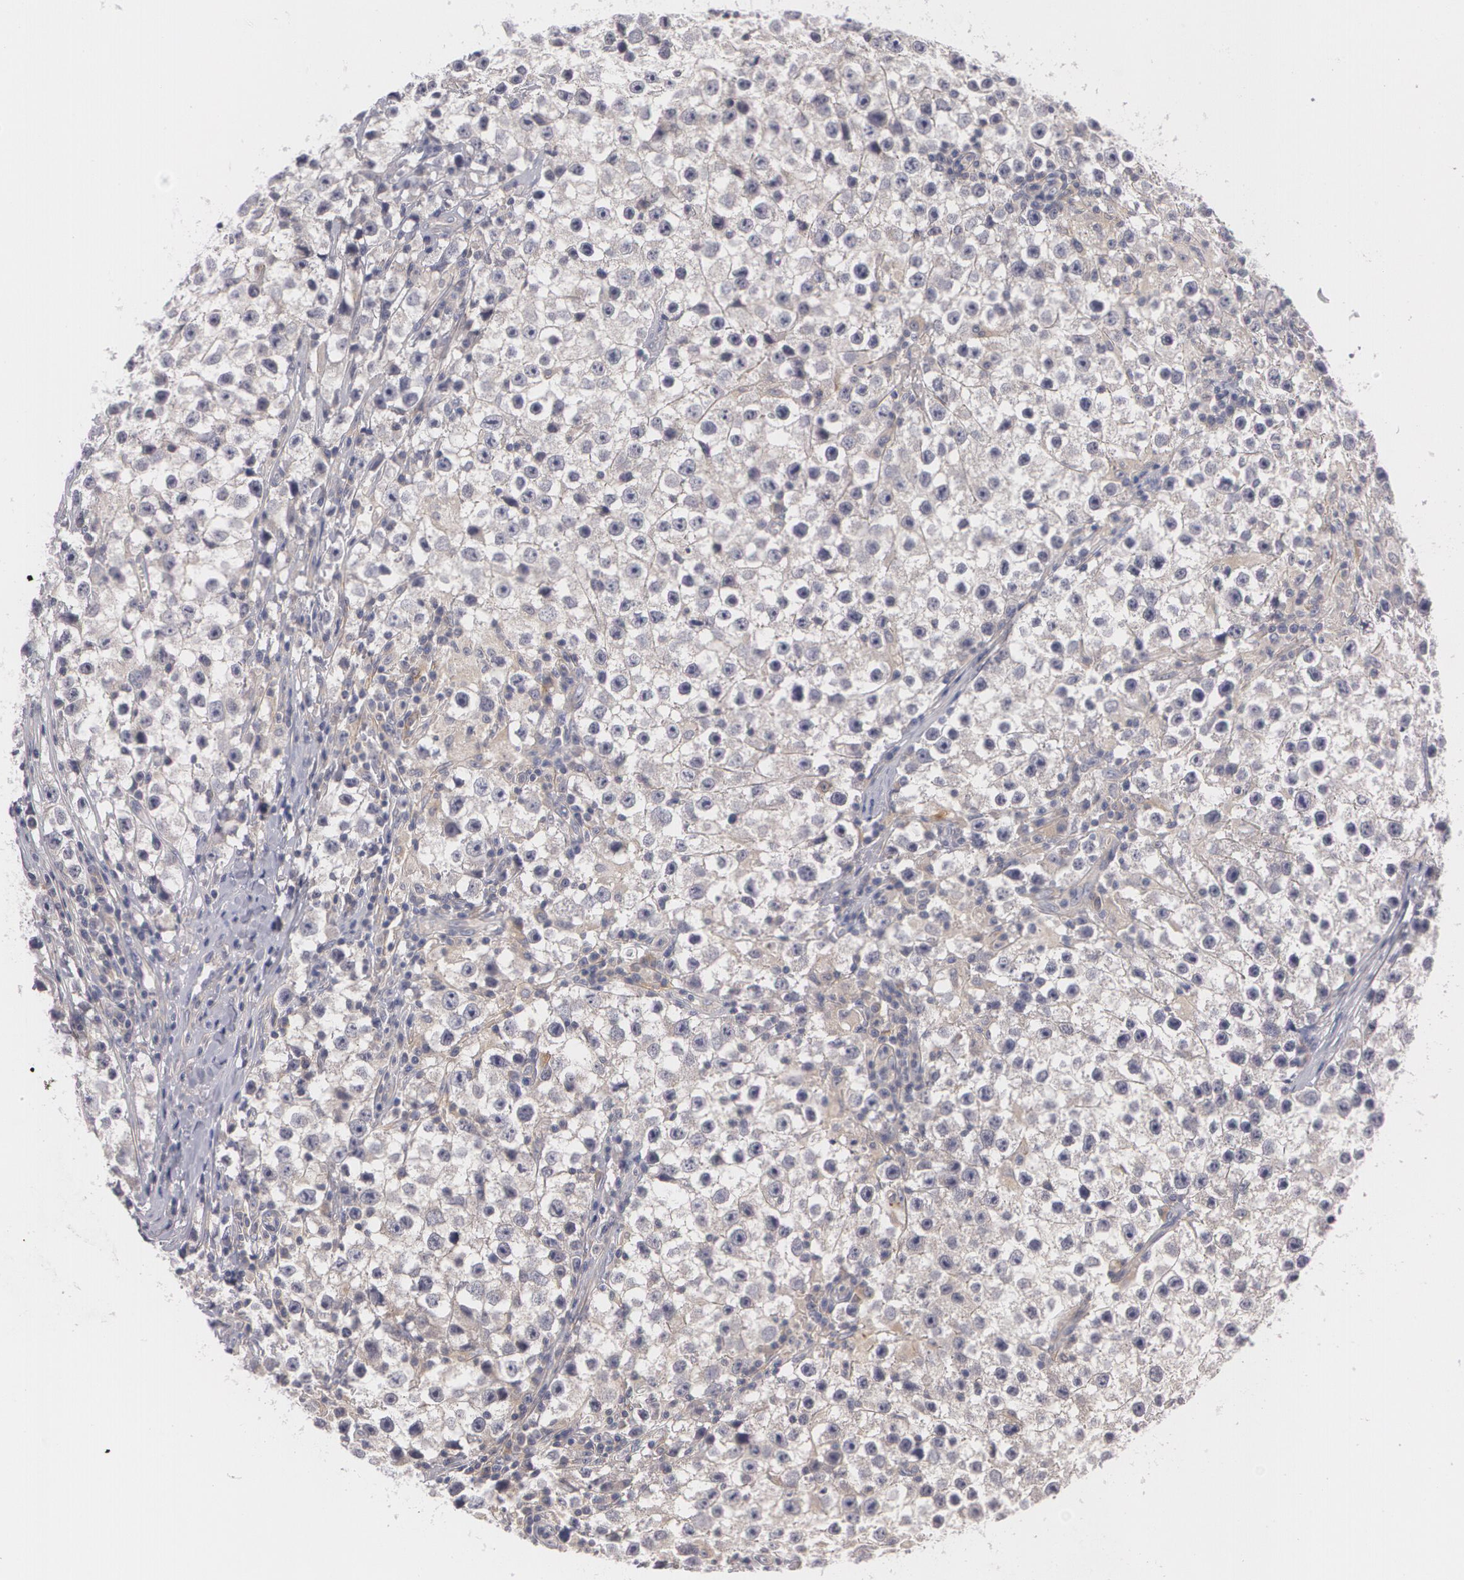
{"staining": {"intensity": "negative", "quantity": "none", "location": "none"}, "tissue": "testis cancer", "cell_type": "Tumor cells", "image_type": "cancer", "snomed": [{"axis": "morphology", "description": "Seminoma, NOS"}, {"axis": "topography", "description": "Testis"}], "caption": "Immunohistochemistry of testis cancer (seminoma) exhibits no positivity in tumor cells. (DAB (3,3'-diaminobenzidine) immunohistochemistry, high magnification).", "gene": "CASK", "patient": {"sex": "male", "age": 35}}